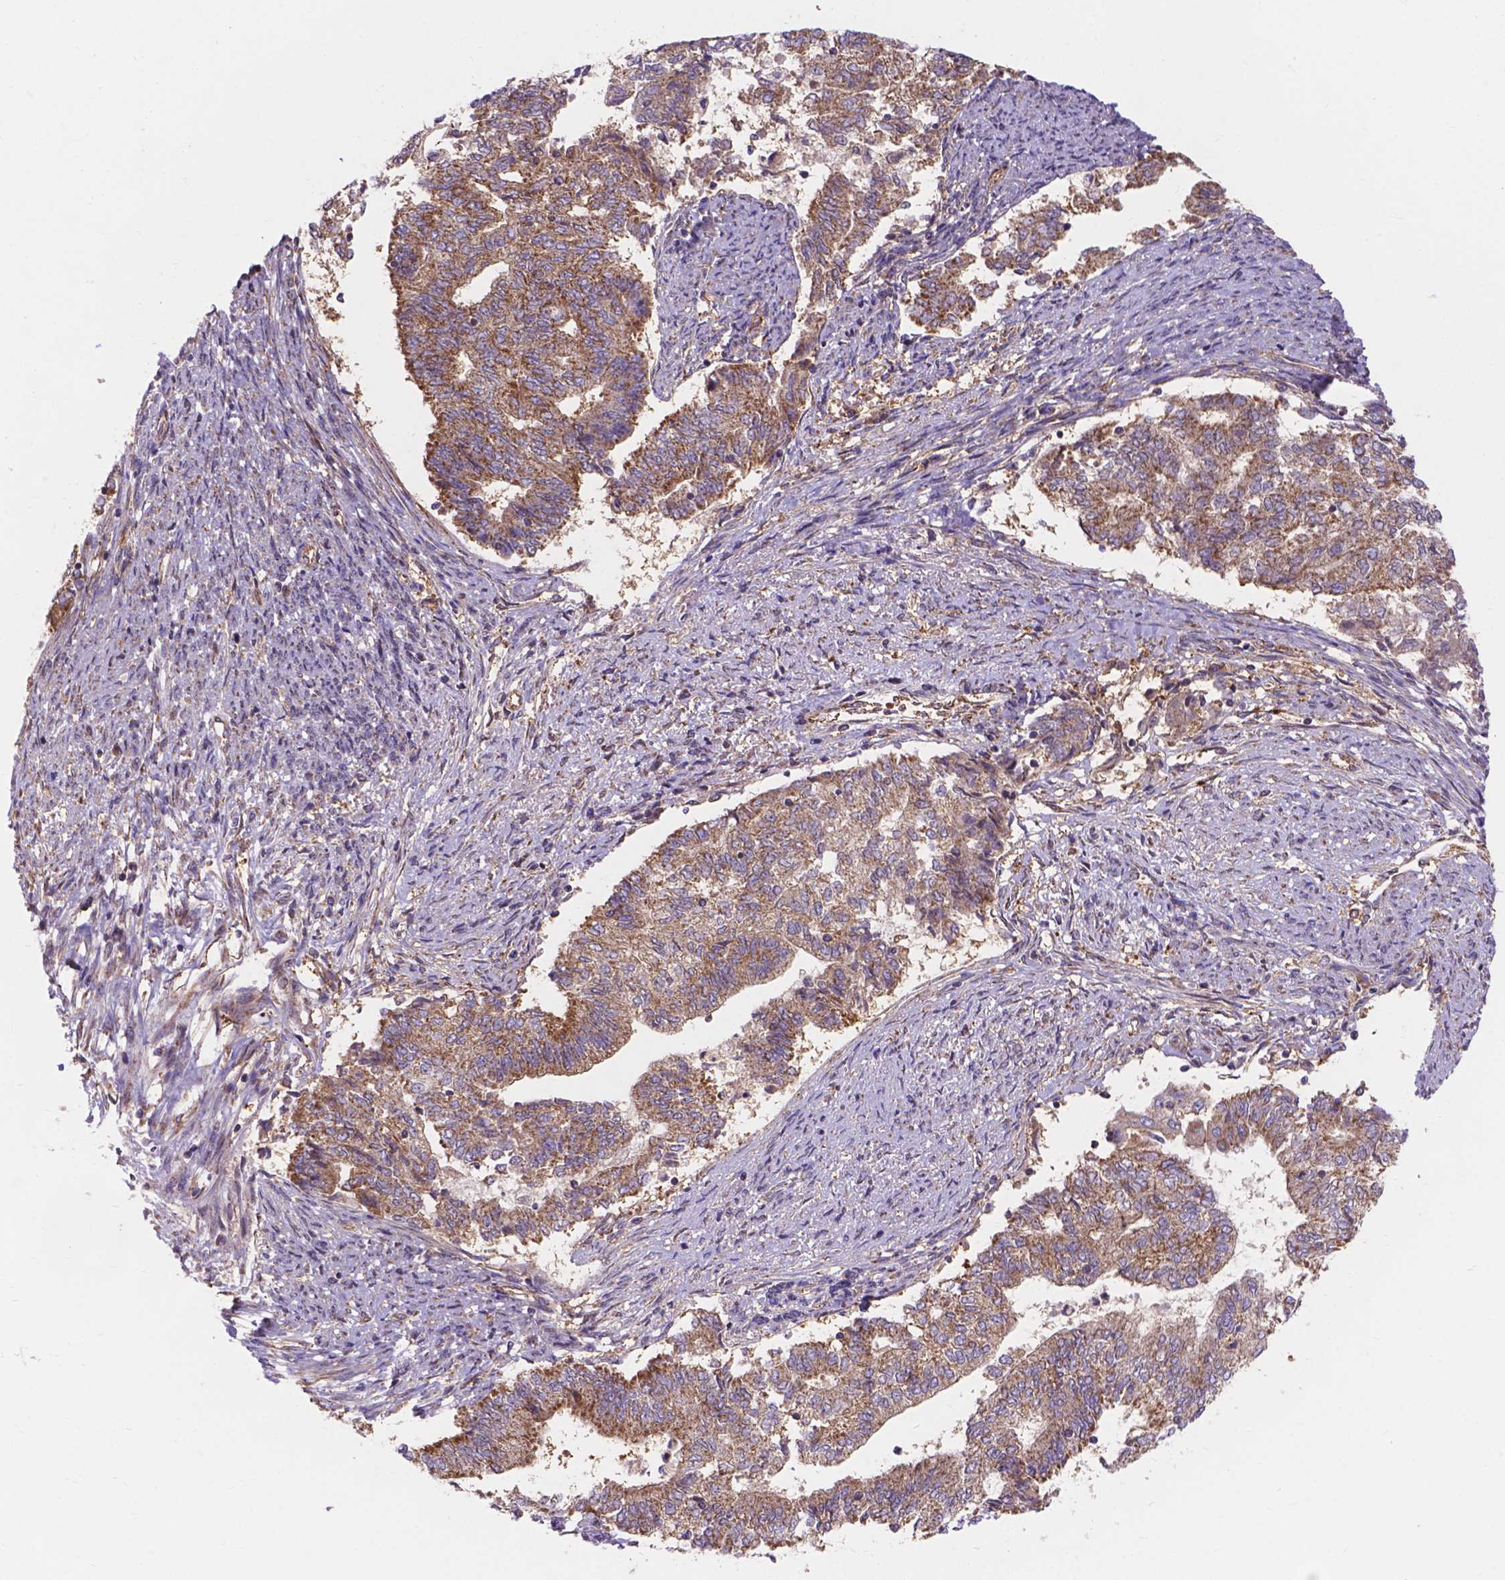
{"staining": {"intensity": "moderate", "quantity": "25%-75%", "location": "cytoplasmic/membranous"}, "tissue": "endometrial cancer", "cell_type": "Tumor cells", "image_type": "cancer", "snomed": [{"axis": "morphology", "description": "Adenocarcinoma, NOS"}, {"axis": "topography", "description": "Endometrium"}], "caption": "Endometrial adenocarcinoma stained for a protein (brown) demonstrates moderate cytoplasmic/membranous positive positivity in about 25%-75% of tumor cells.", "gene": "AK3", "patient": {"sex": "female", "age": 65}}